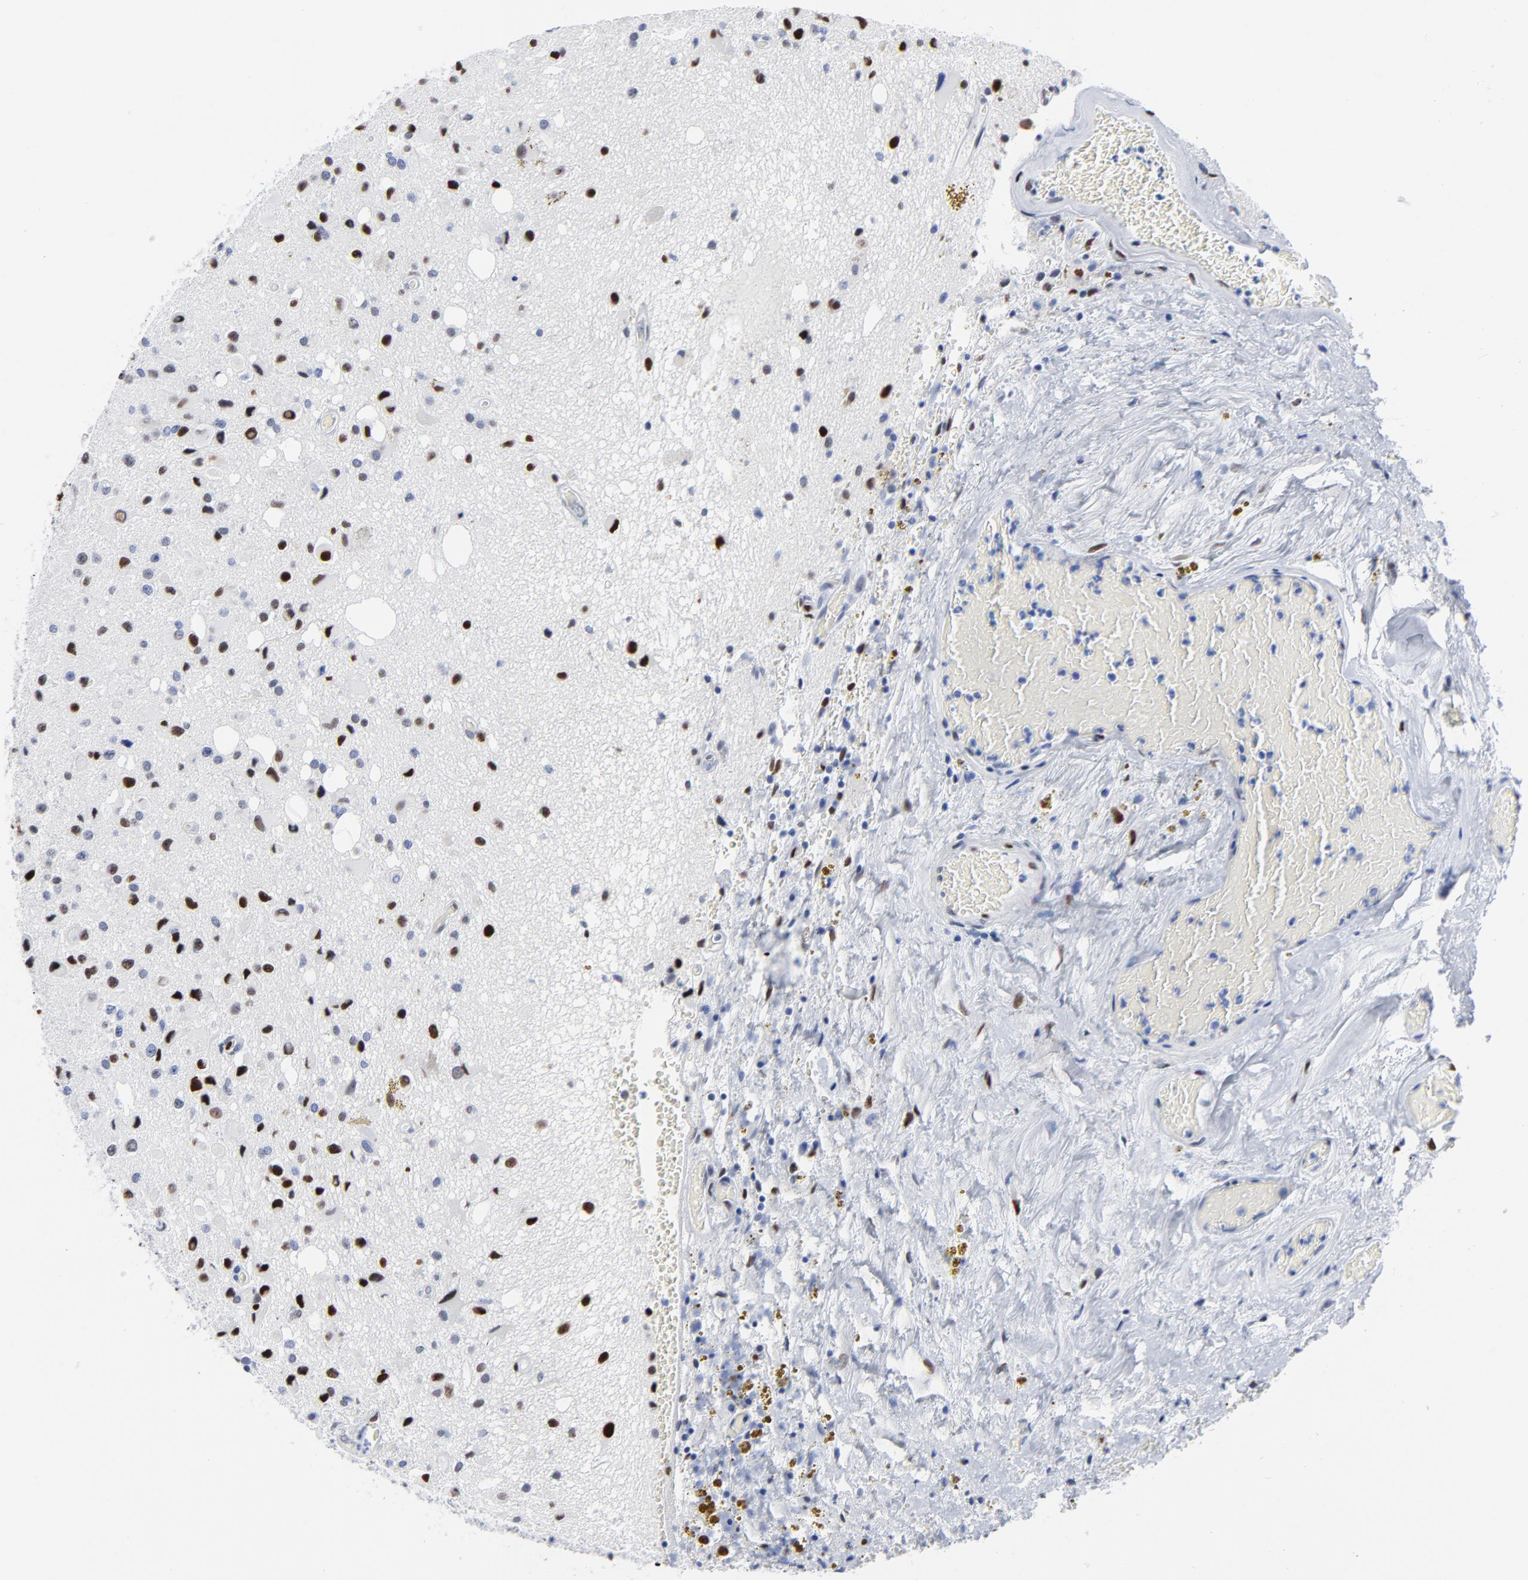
{"staining": {"intensity": "moderate", "quantity": "25%-75%", "location": "nuclear"}, "tissue": "glioma", "cell_type": "Tumor cells", "image_type": "cancer", "snomed": [{"axis": "morphology", "description": "Glioma, malignant, Low grade"}, {"axis": "topography", "description": "Brain"}], "caption": "Immunohistochemical staining of human malignant glioma (low-grade) shows medium levels of moderate nuclear protein positivity in approximately 25%-75% of tumor cells. The staining is performed using DAB (3,3'-diaminobenzidine) brown chromogen to label protein expression. The nuclei are counter-stained blue using hematoxylin.", "gene": "JUN", "patient": {"sex": "male", "age": 58}}